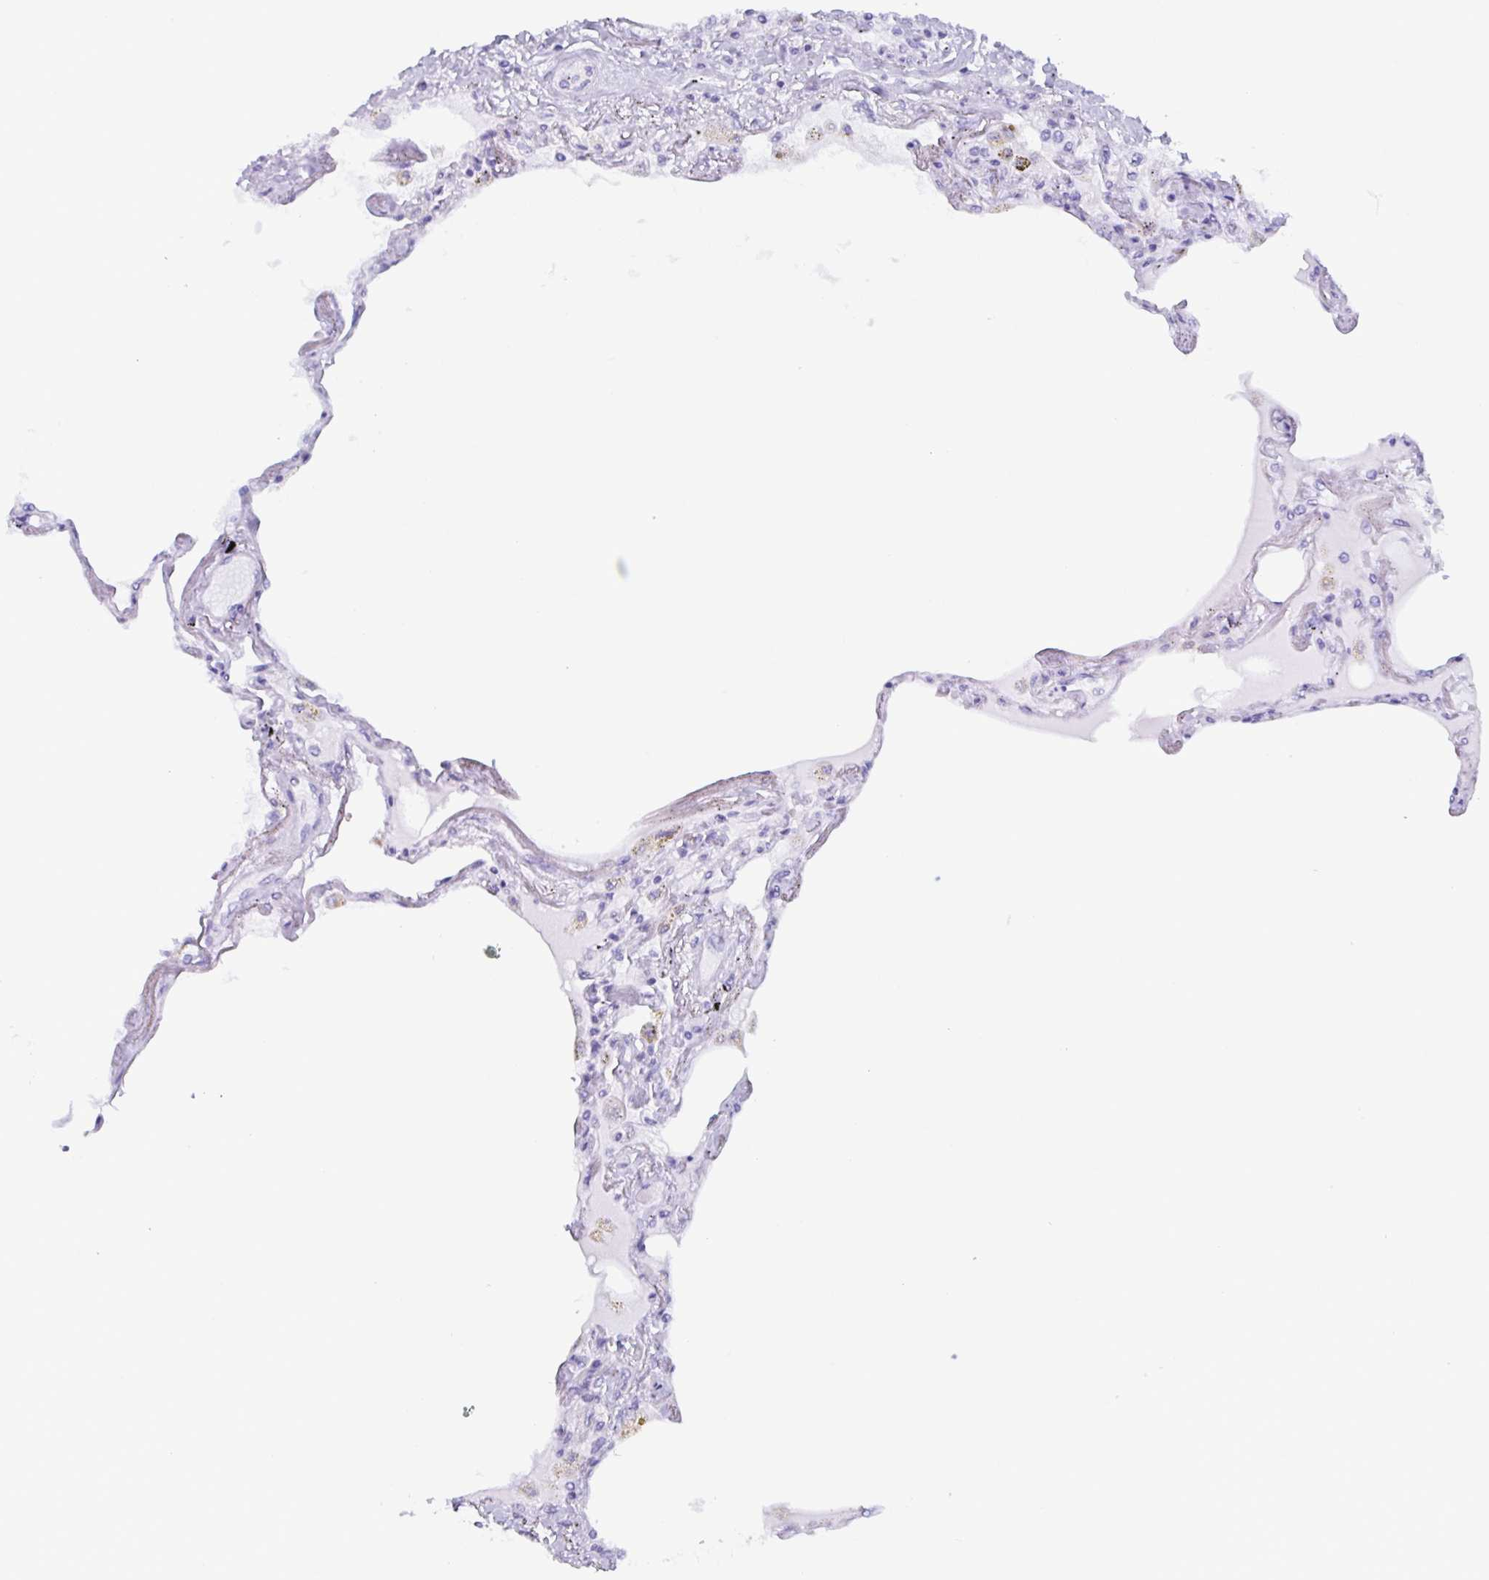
{"staining": {"intensity": "negative", "quantity": "none", "location": "none"}, "tissue": "lung", "cell_type": "Alveolar cells", "image_type": "normal", "snomed": [{"axis": "morphology", "description": "Normal tissue, NOS"}, {"axis": "morphology", "description": "Adenocarcinoma, NOS"}, {"axis": "topography", "description": "Cartilage tissue"}, {"axis": "topography", "description": "Lung"}], "caption": "Alveolar cells show no significant protein staining in benign lung.", "gene": "BPI", "patient": {"sex": "female", "age": 67}}